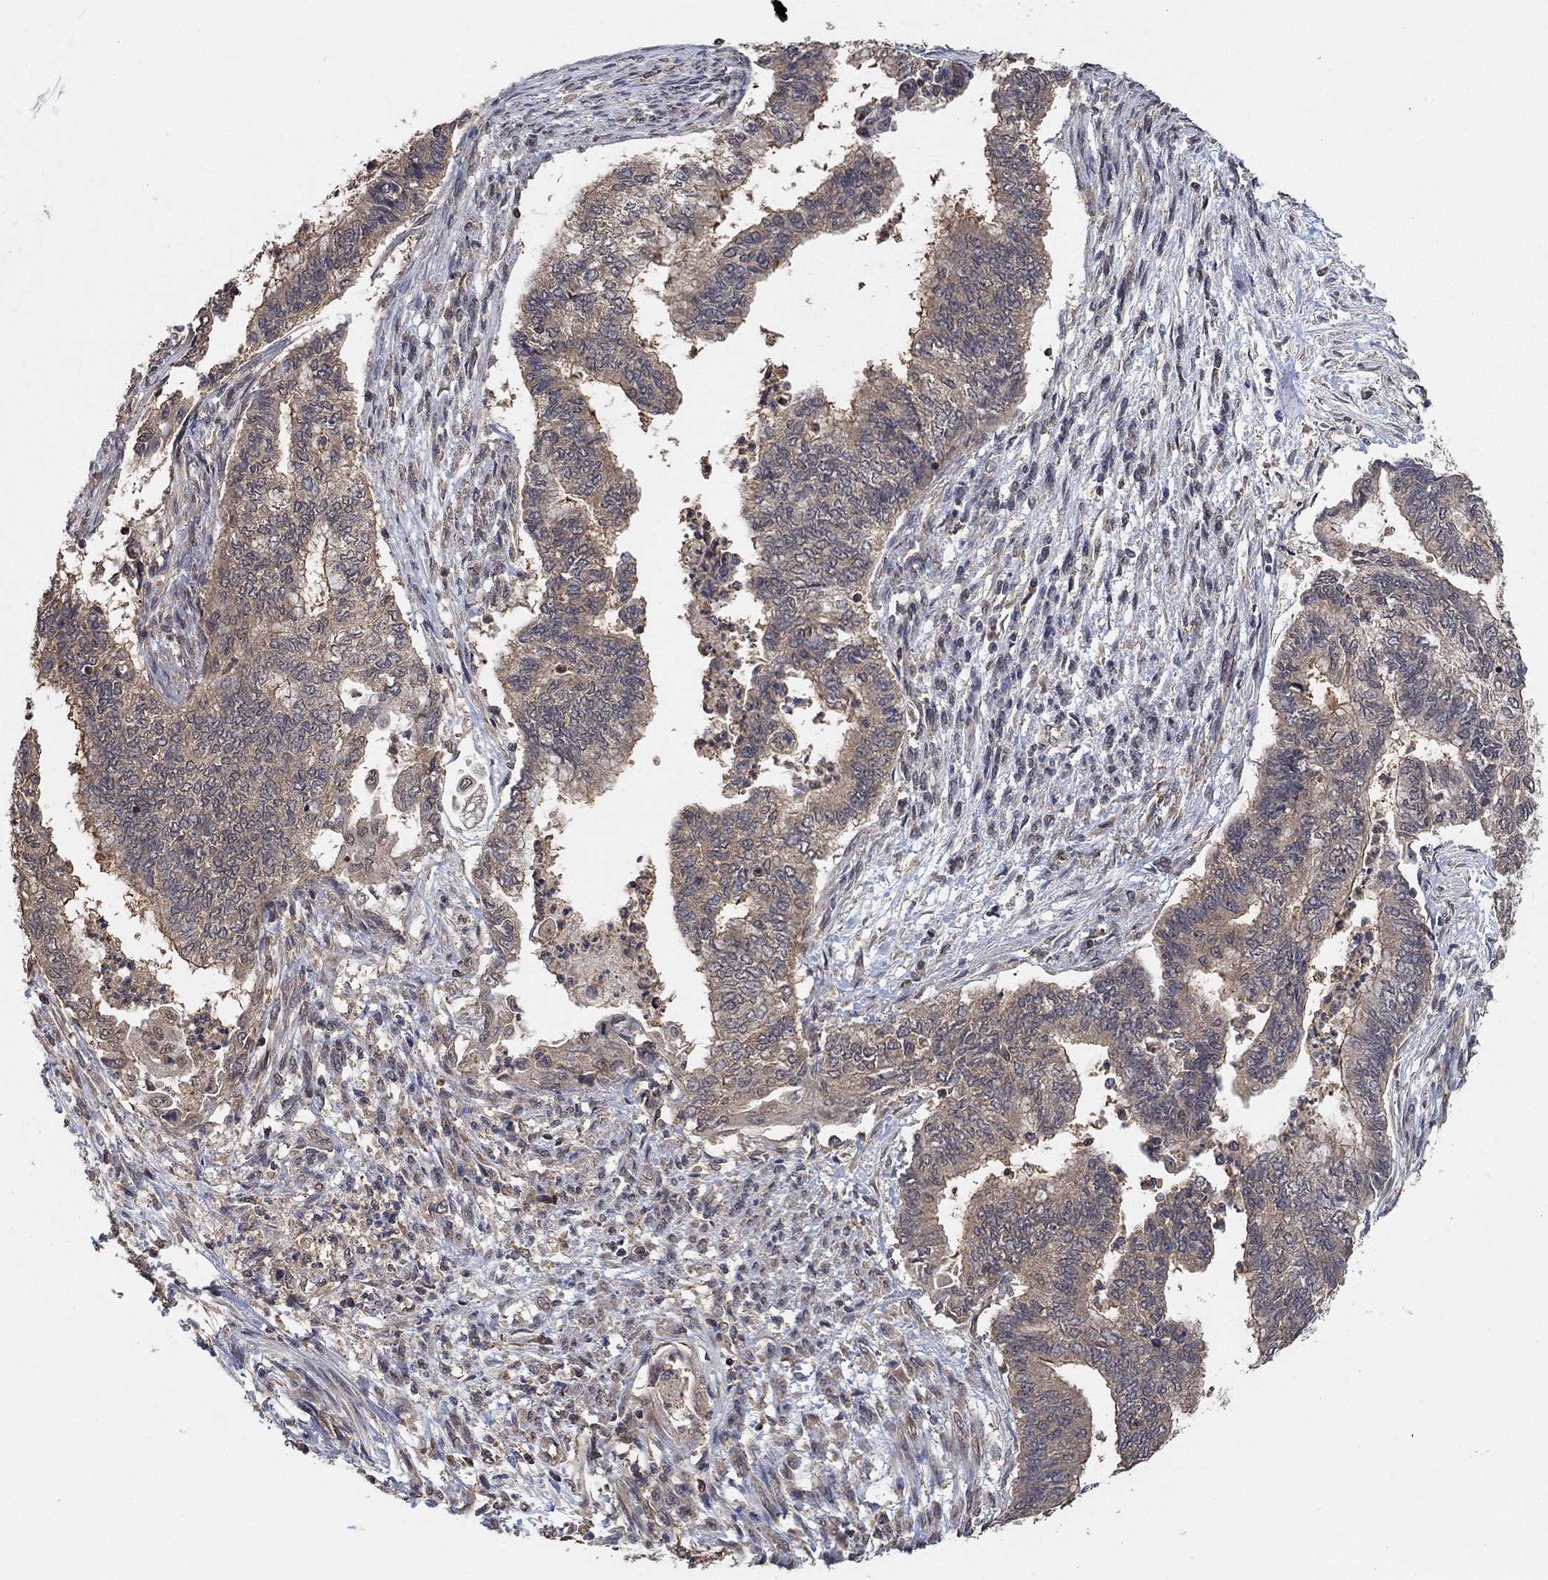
{"staining": {"intensity": "weak", "quantity": "<25%", "location": "cytoplasmic/membranous"}, "tissue": "endometrial cancer", "cell_type": "Tumor cells", "image_type": "cancer", "snomed": [{"axis": "morphology", "description": "Adenocarcinoma, NOS"}, {"axis": "topography", "description": "Endometrium"}], "caption": "A photomicrograph of human endometrial adenocarcinoma is negative for staining in tumor cells.", "gene": "CCDC43", "patient": {"sex": "female", "age": 65}}